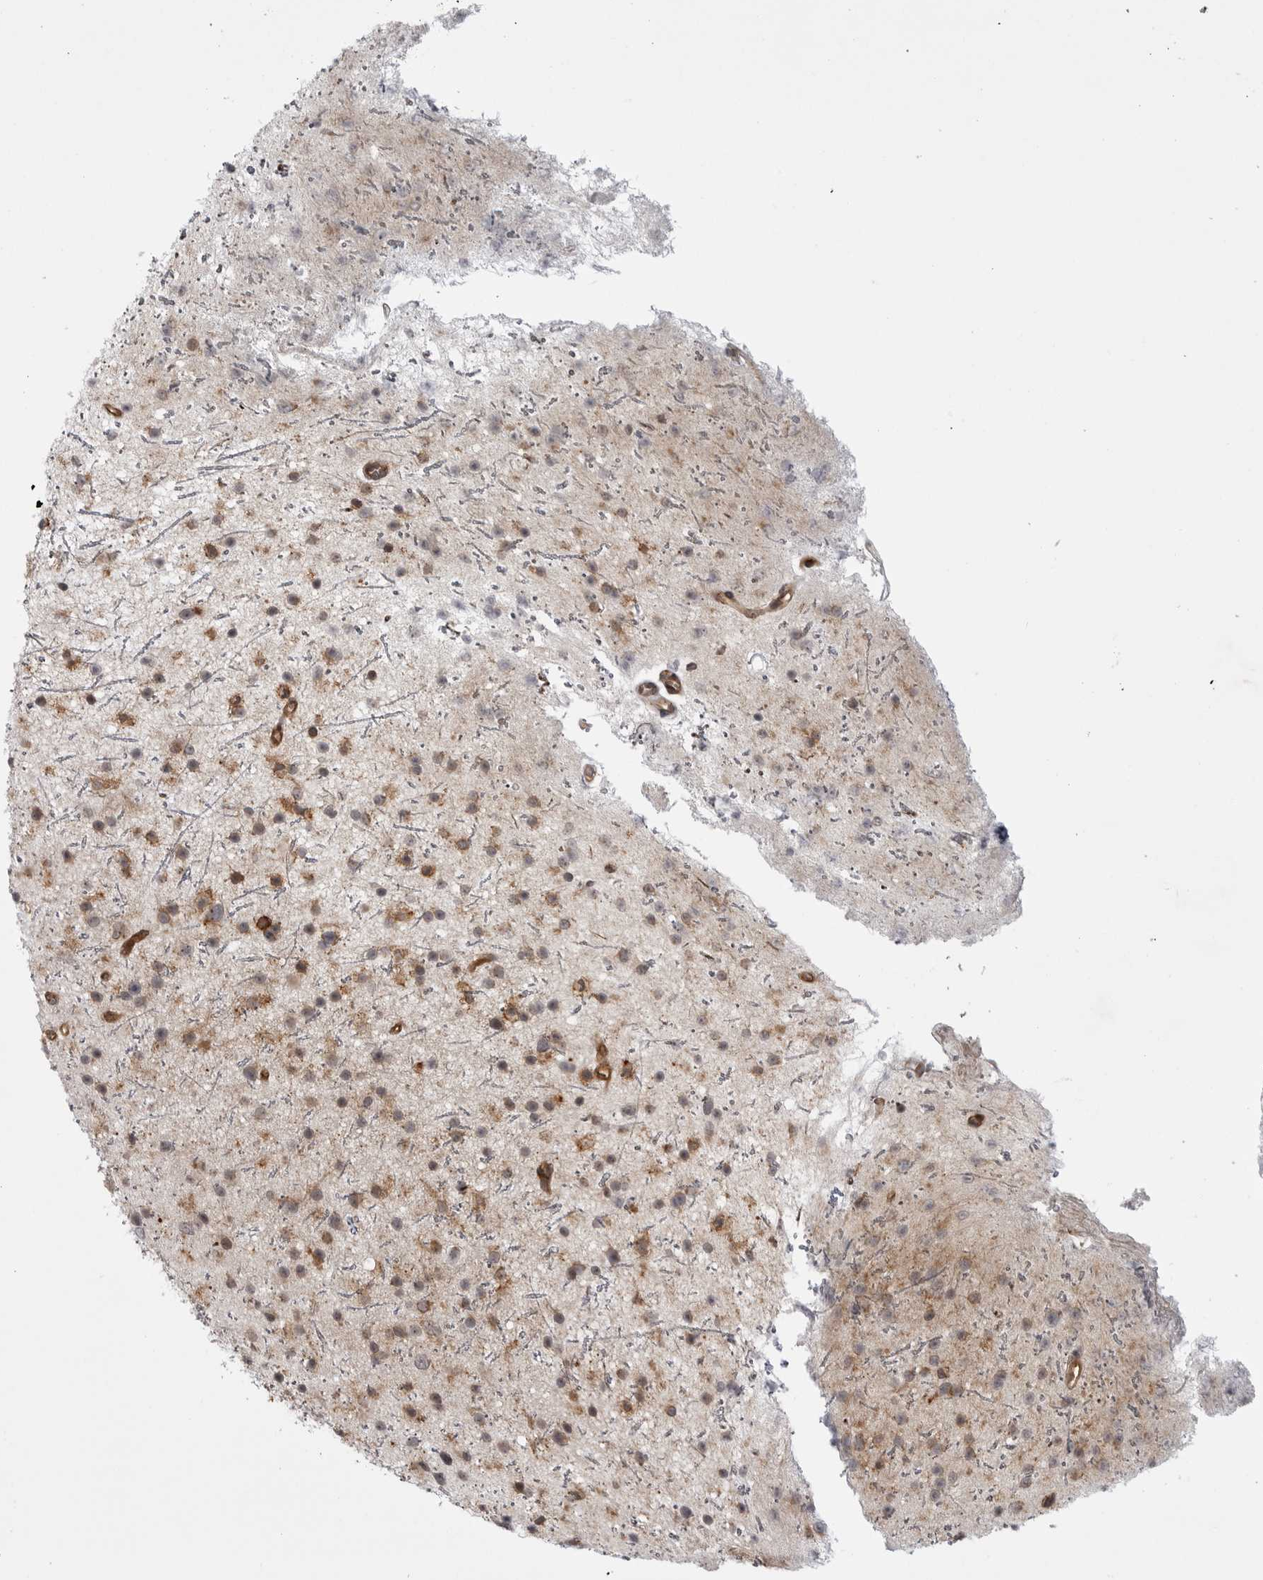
{"staining": {"intensity": "moderate", "quantity": "25%-75%", "location": "cytoplasmic/membranous"}, "tissue": "glioma", "cell_type": "Tumor cells", "image_type": "cancer", "snomed": [{"axis": "morphology", "description": "Glioma, malignant, Low grade"}, {"axis": "topography", "description": "Cerebral cortex"}], "caption": "There is medium levels of moderate cytoplasmic/membranous expression in tumor cells of glioma, as demonstrated by immunohistochemical staining (brown color).", "gene": "ABL1", "patient": {"sex": "female", "age": 39}}